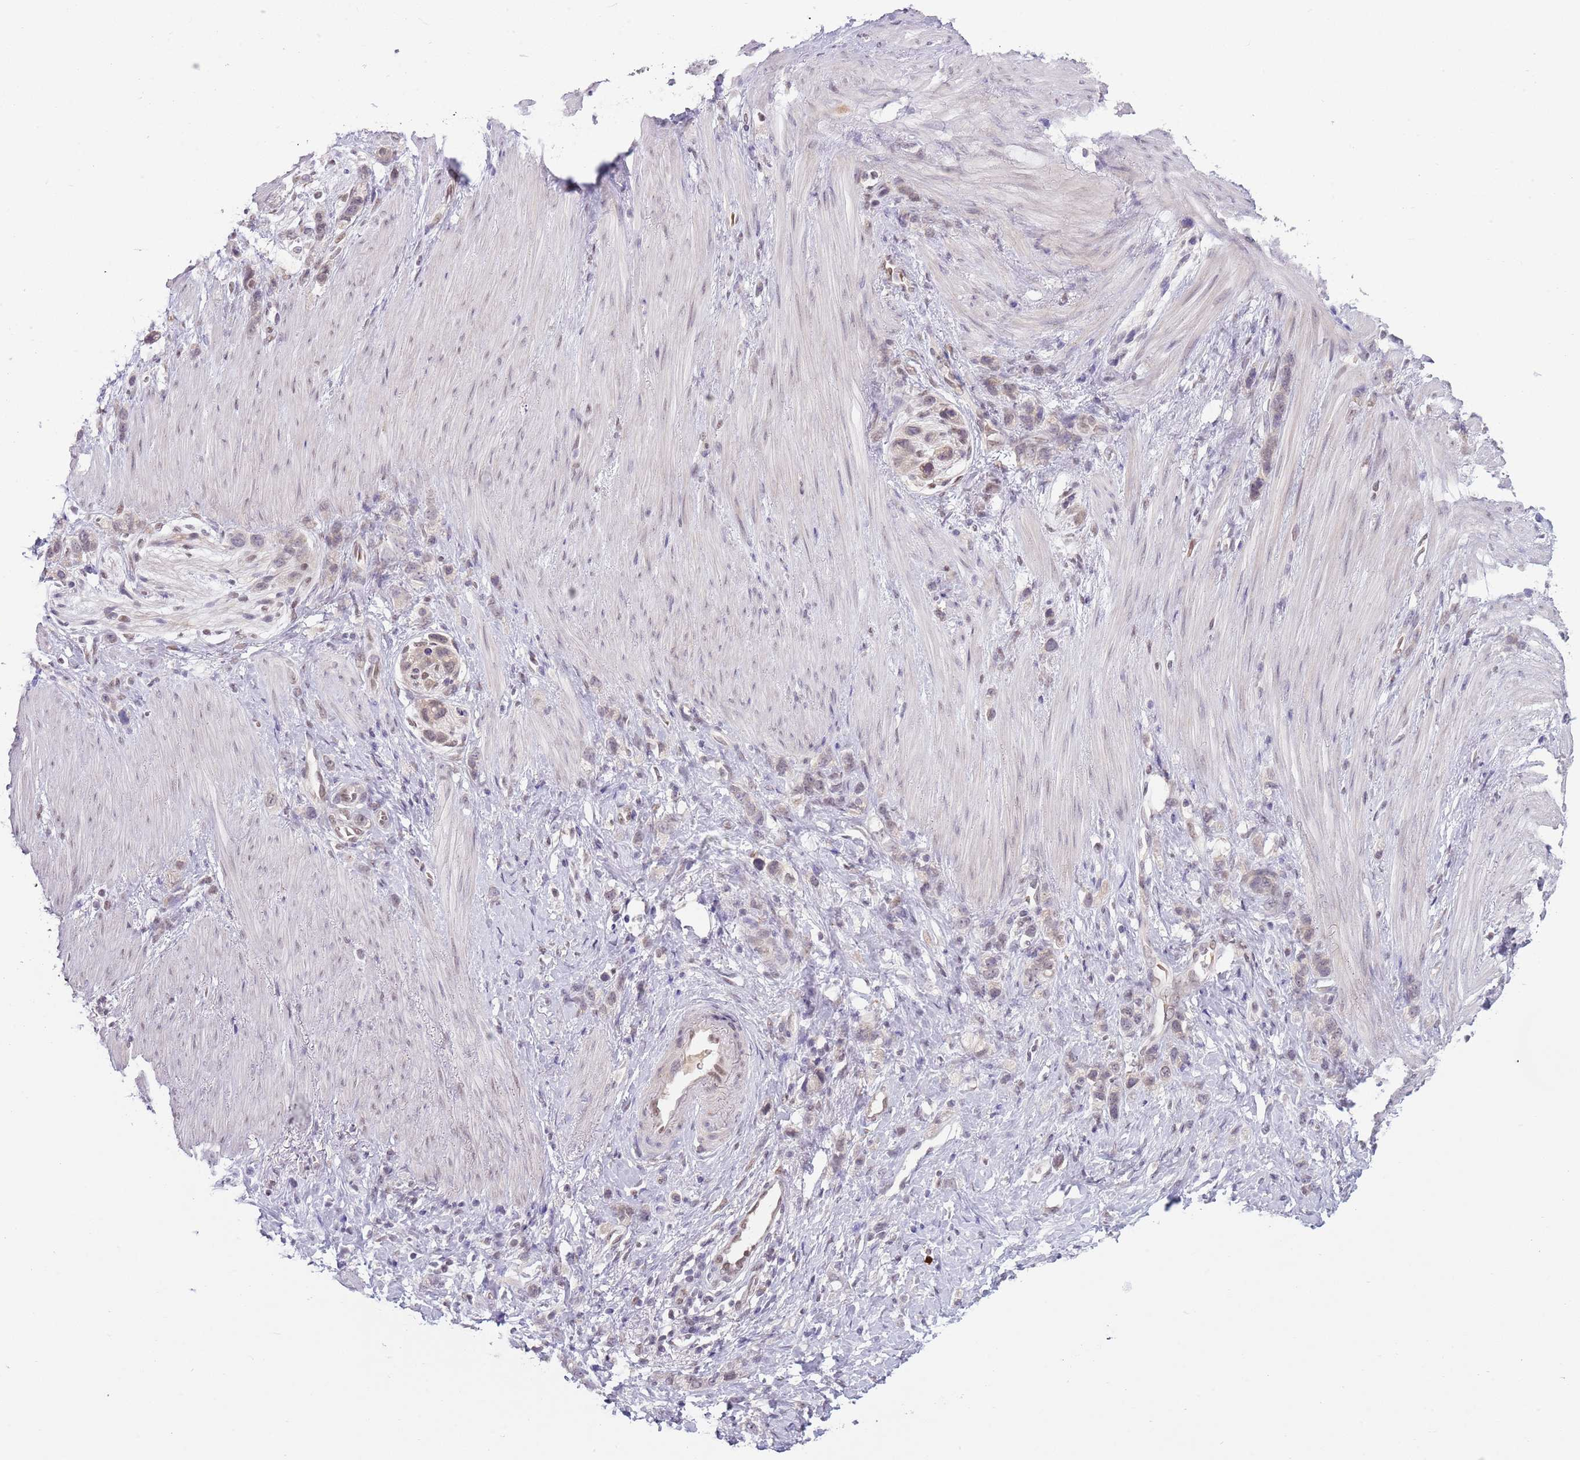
{"staining": {"intensity": "negative", "quantity": "none", "location": "none"}, "tissue": "stomach cancer", "cell_type": "Tumor cells", "image_type": "cancer", "snomed": [{"axis": "morphology", "description": "Adenocarcinoma, NOS"}, {"axis": "topography", "description": "Stomach"}], "caption": "Histopathology image shows no protein staining in tumor cells of stomach cancer tissue. The staining is performed using DAB (3,3'-diaminobenzidine) brown chromogen with nuclei counter-stained in using hematoxylin.", "gene": "TM2D1", "patient": {"sex": "female", "age": 65}}